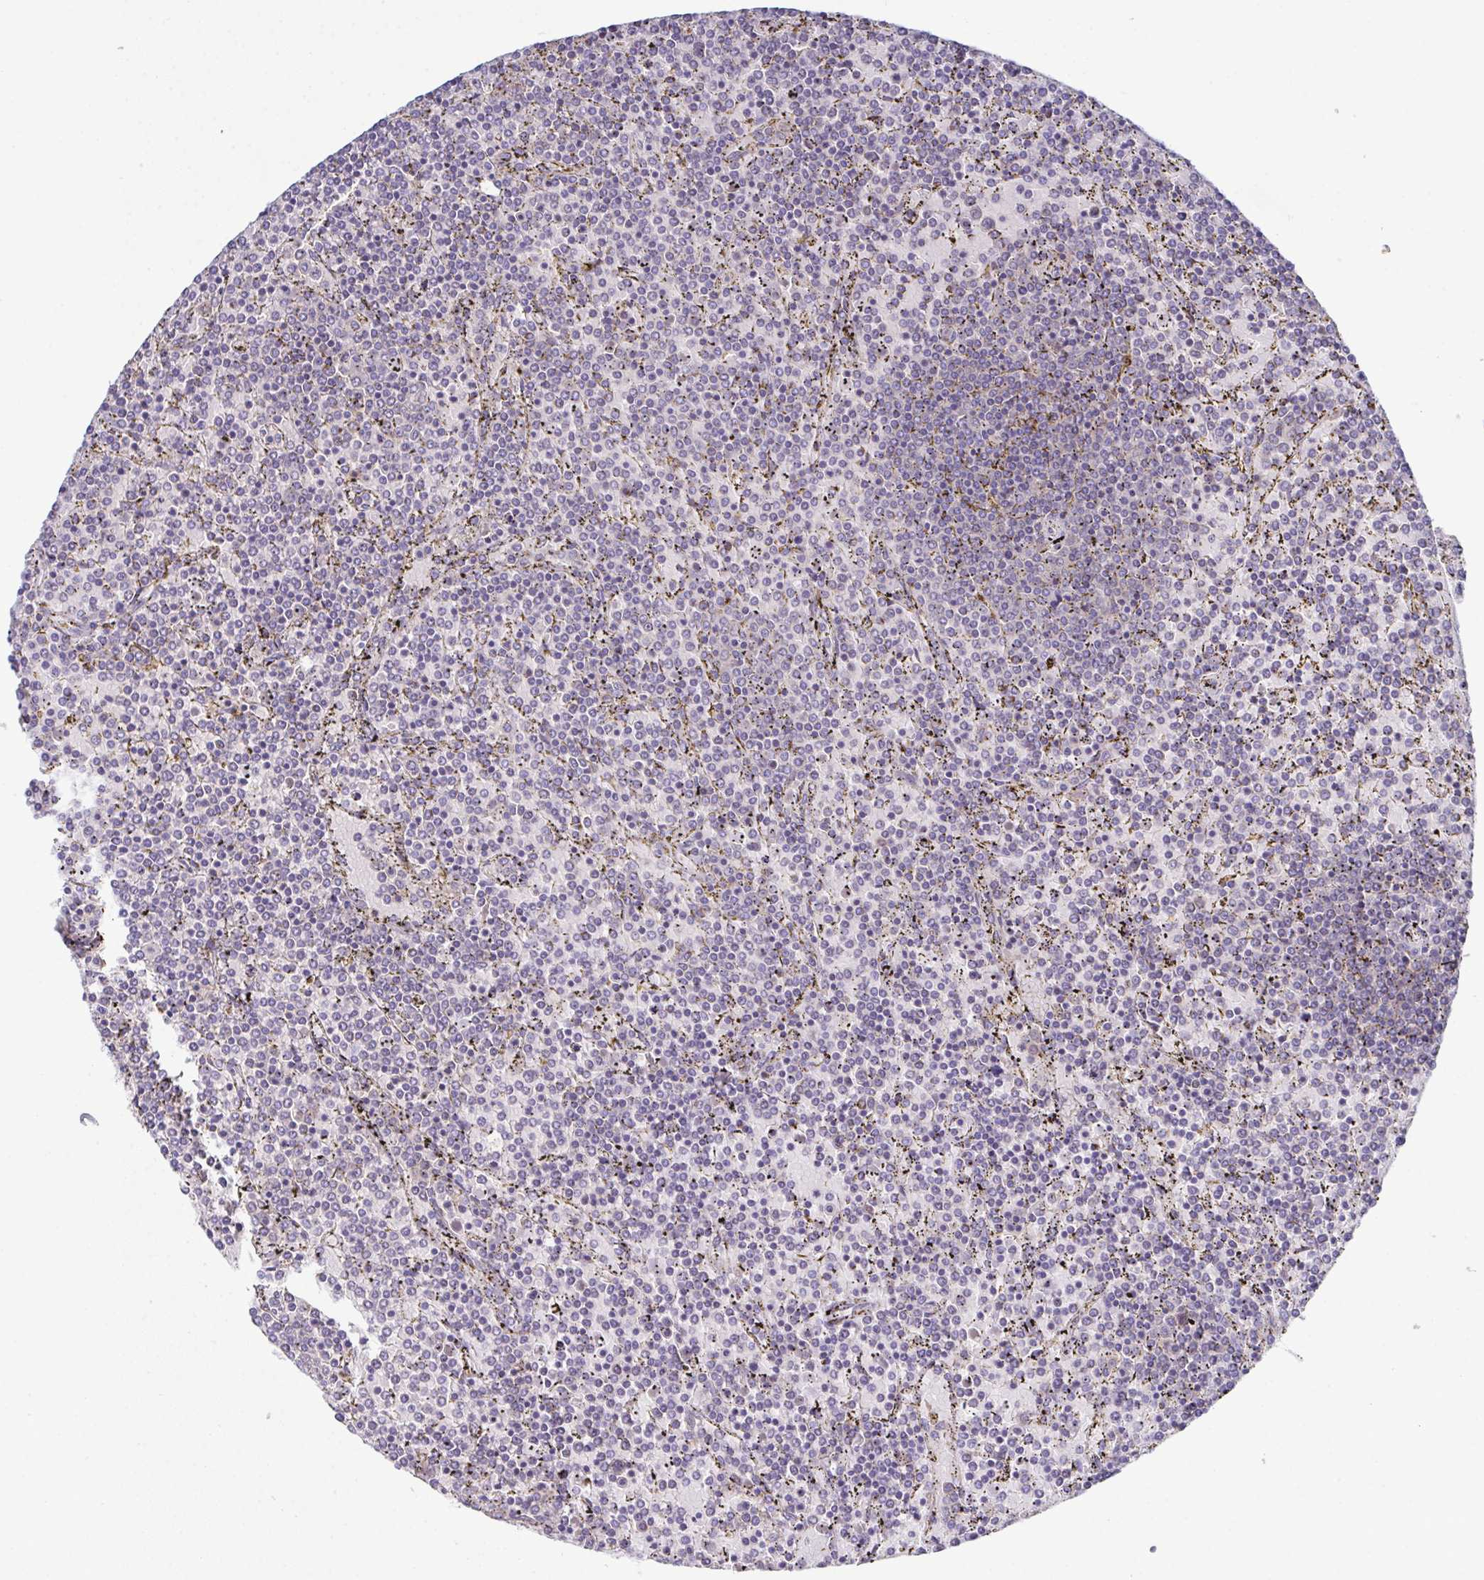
{"staining": {"intensity": "negative", "quantity": "none", "location": "none"}, "tissue": "lymphoma", "cell_type": "Tumor cells", "image_type": "cancer", "snomed": [{"axis": "morphology", "description": "Malignant lymphoma, non-Hodgkin's type, Low grade"}, {"axis": "topography", "description": "Spleen"}], "caption": "High power microscopy photomicrograph of an immunohistochemistry micrograph of lymphoma, revealing no significant expression in tumor cells. The staining is performed using DAB (3,3'-diaminobenzidine) brown chromogen with nuclei counter-stained in using hematoxylin.", "gene": "CFAP97D1", "patient": {"sex": "female", "age": 77}}